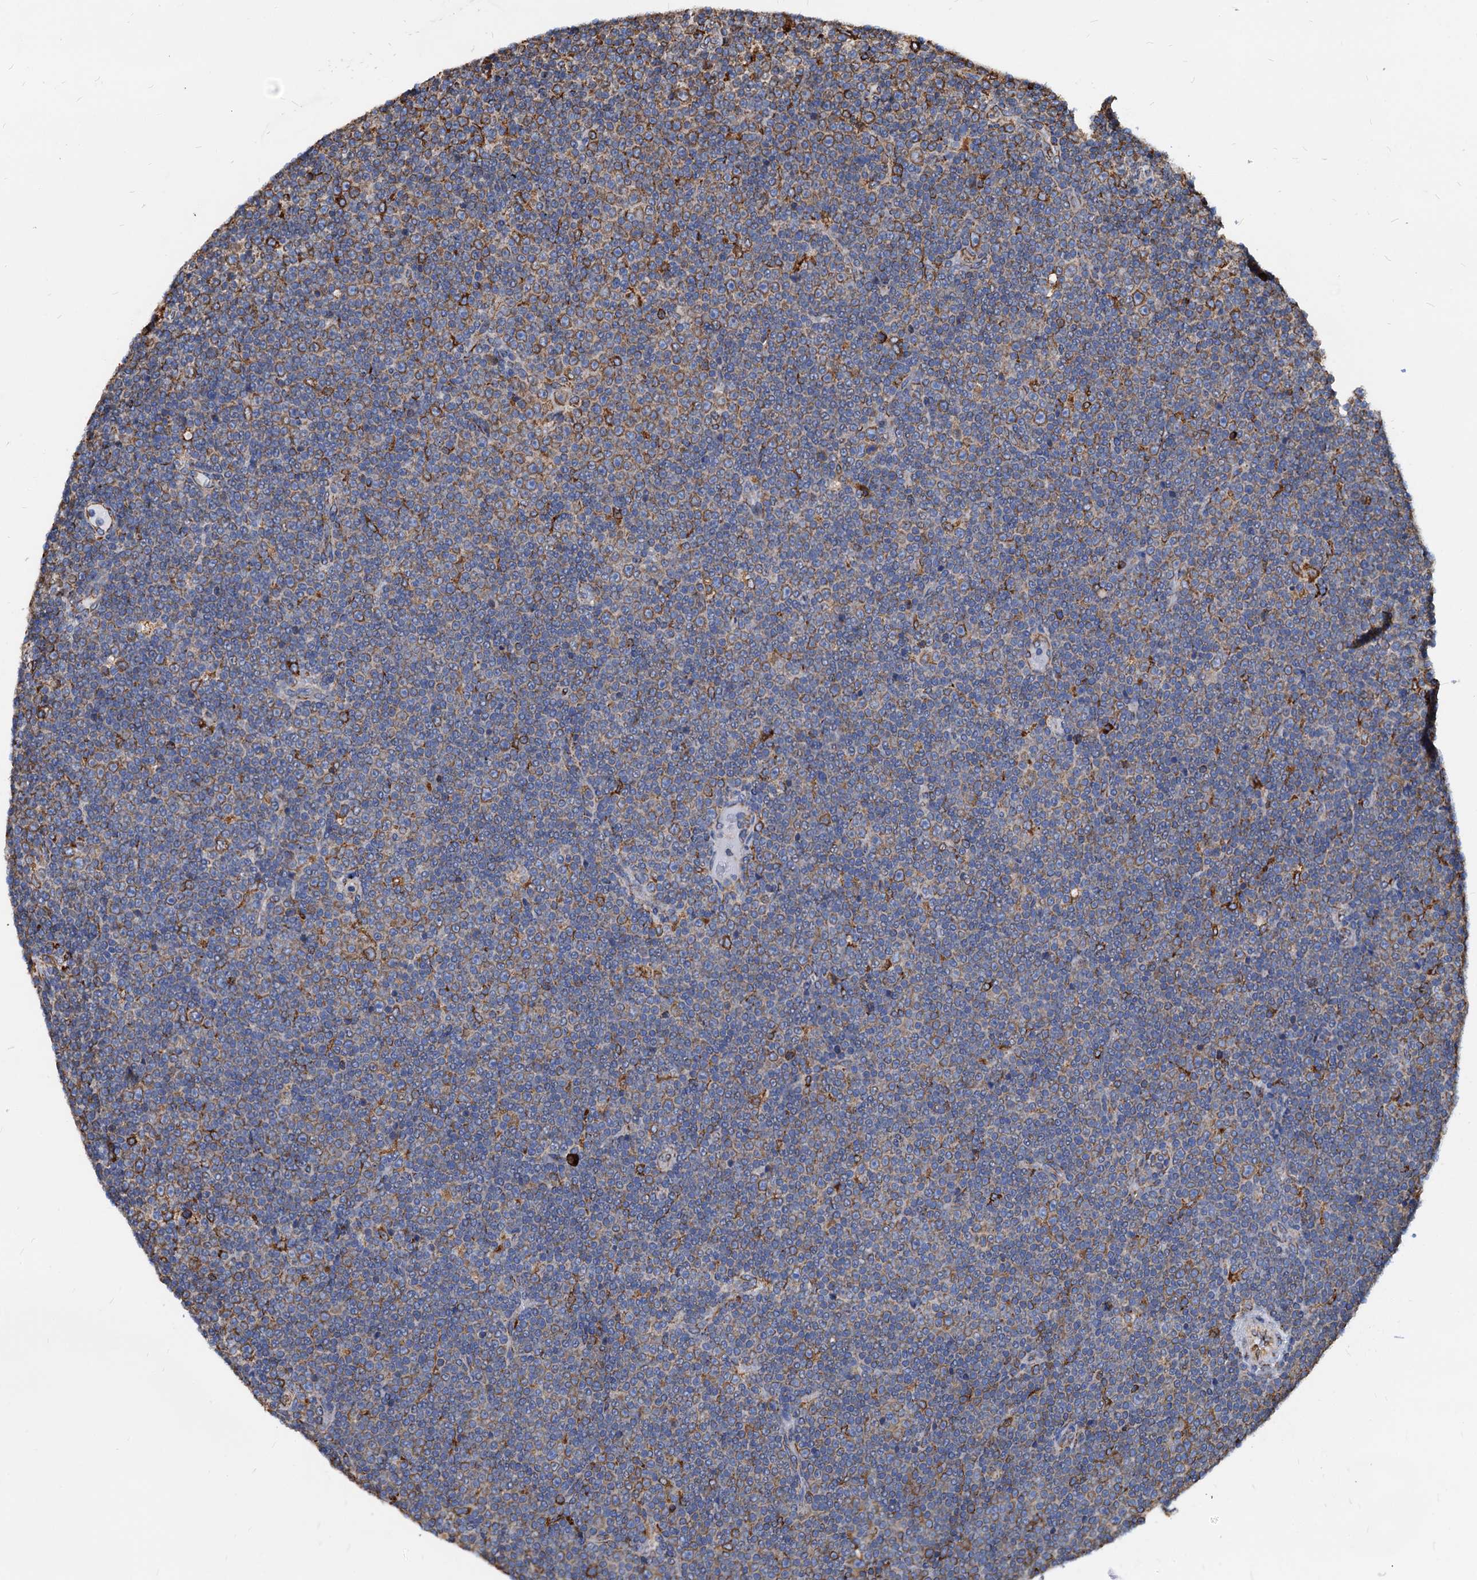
{"staining": {"intensity": "moderate", "quantity": "<25%", "location": "cytoplasmic/membranous"}, "tissue": "lymphoma", "cell_type": "Tumor cells", "image_type": "cancer", "snomed": [{"axis": "morphology", "description": "Malignant lymphoma, non-Hodgkin's type, Low grade"}, {"axis": "topography", "description": "Lymph node"}], "caption": "Lymphoma stained with a protein marker exhibits moderate staining in tumor cells.", "gene": "HSPA5", "patient": {"sex": "female", "age": 67}}